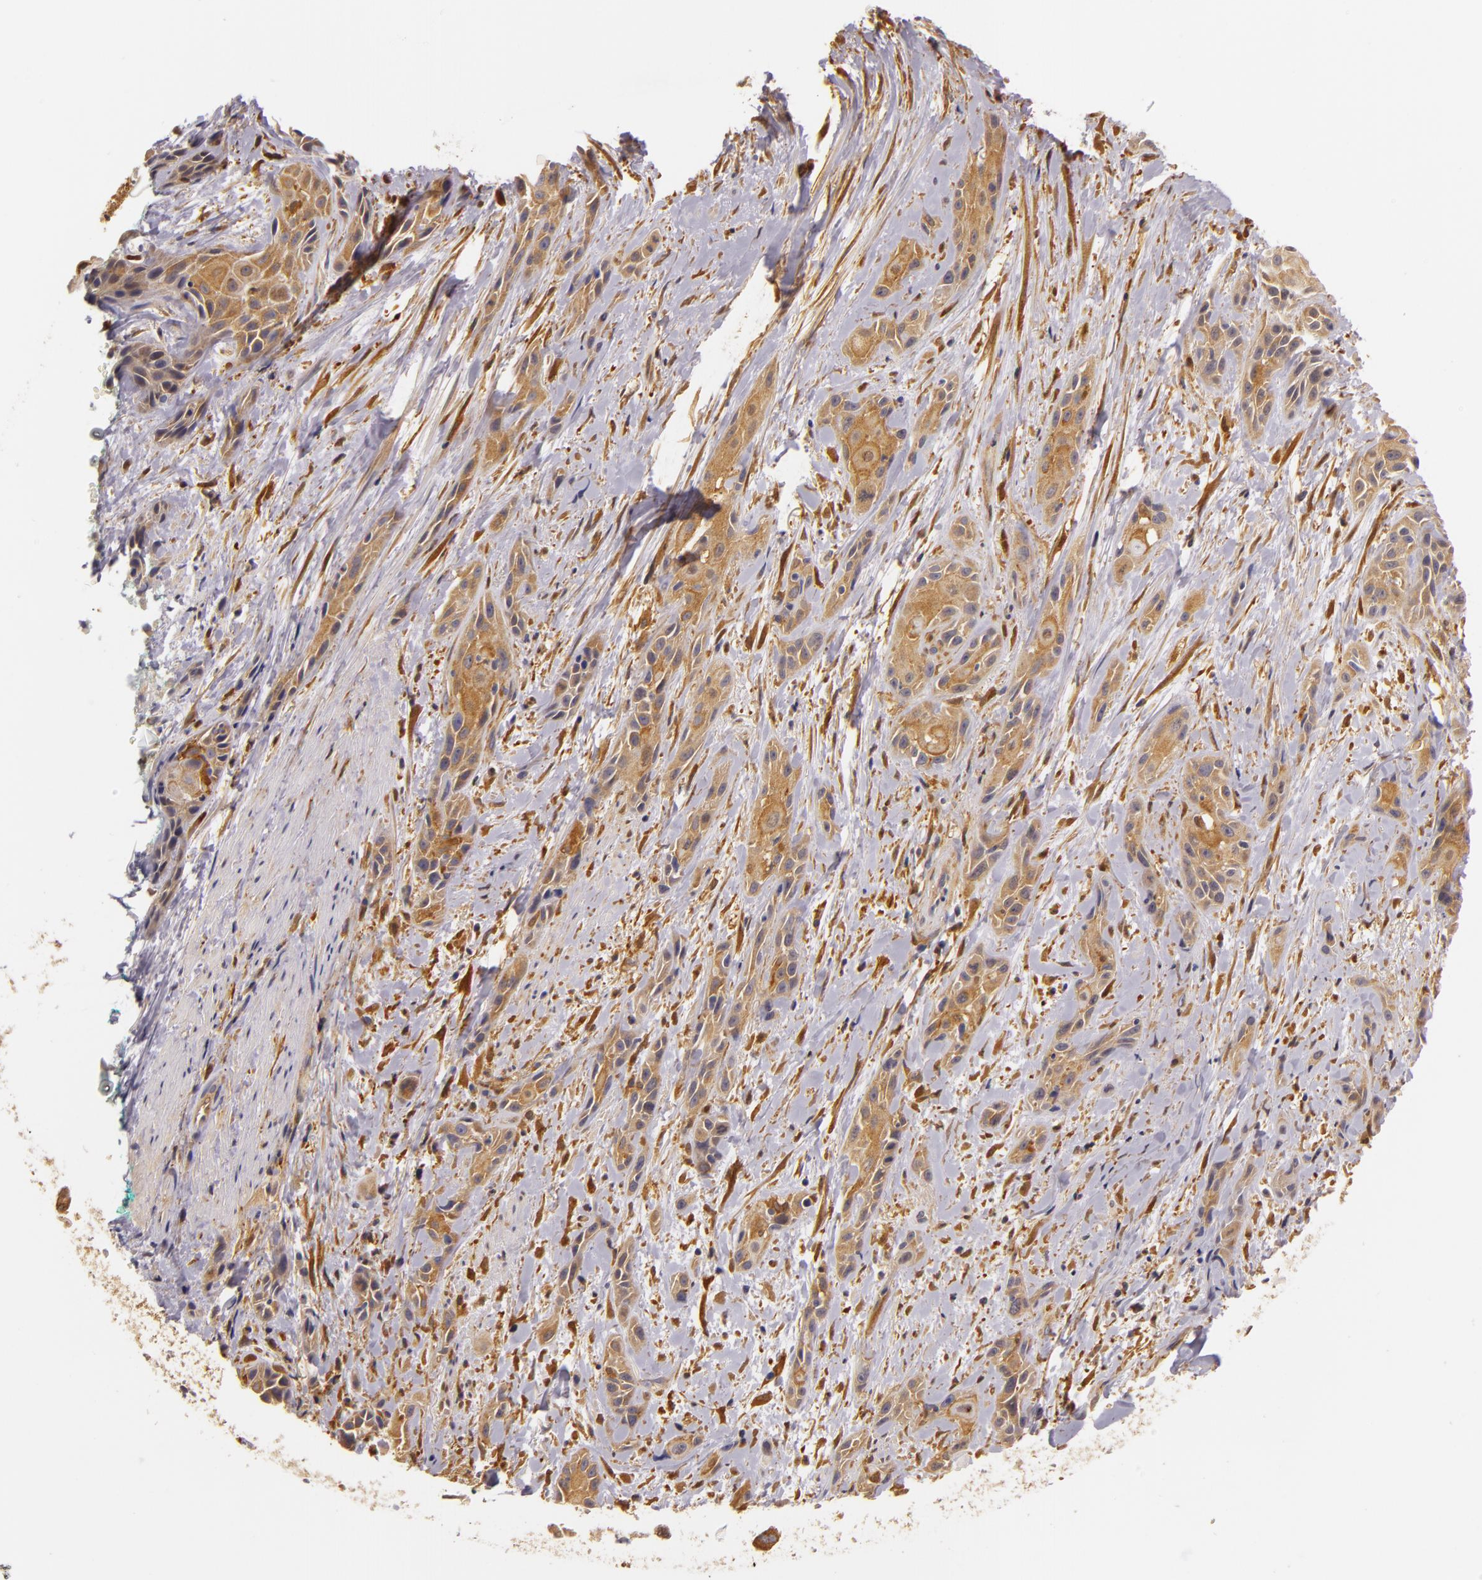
{"staining": {"intensity": "moderate", "quantity": ">75%", "location": "cytoplasmic/membranous"}, "tissue": "skin cancer", "cell_type": "Tumor cells", "image_type": "cancer", "snomed": [{"axis": "morphology", "description": "Squamous cell carcinoma, NOS"}, {"axis": "topography", "description": "Skin"}, {"axis": "topography", "description": "Anal"}], "caption": "This is a histology image of immunohistochemistry staining of skin cancer (squamous cell carcinoma), which shows moderate positivity in the cytoplasmic/membranous of tumor cells.", "gene": "TOM1", "patient": {"sex": "male", "age": 64}}